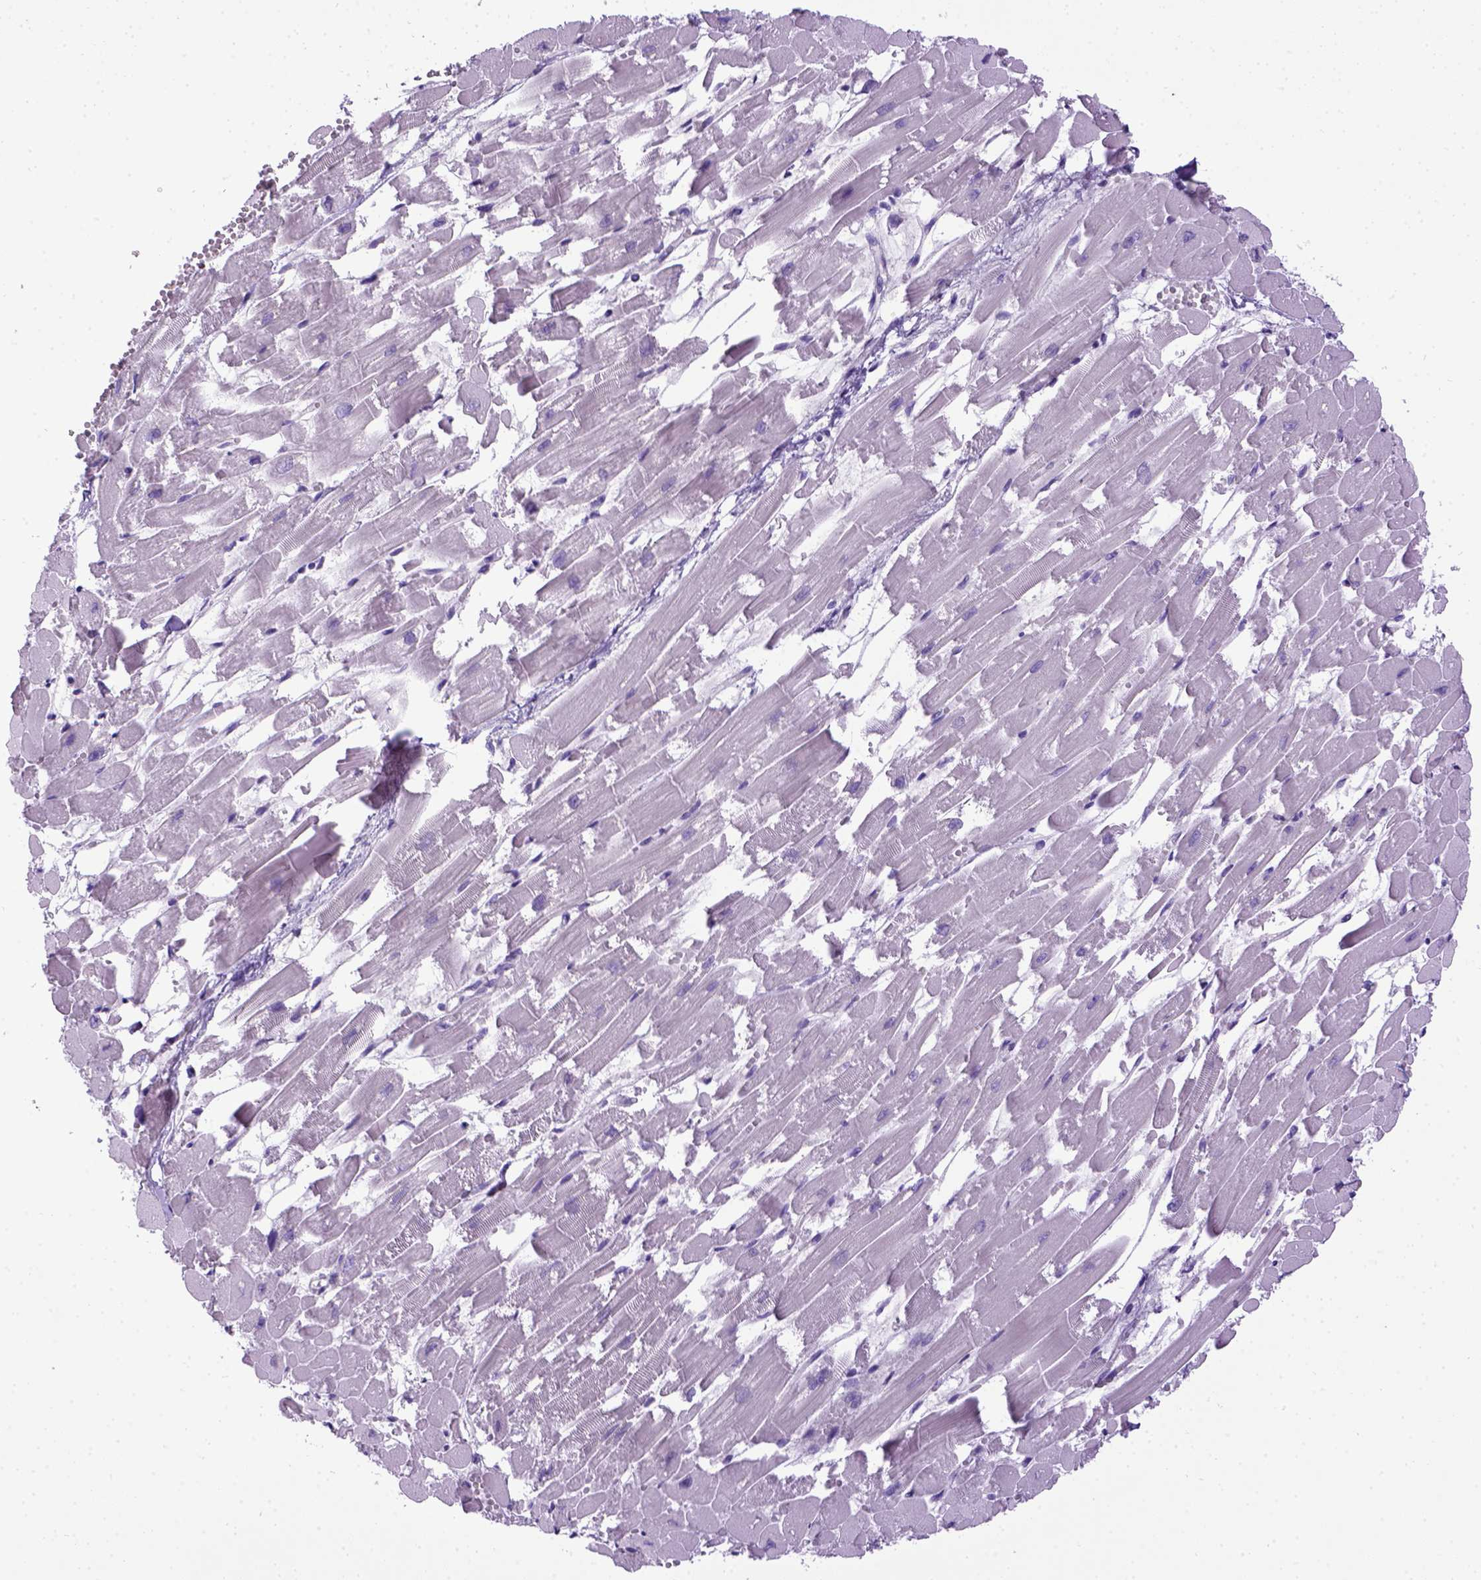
{"staining": {"intensity": "negative", "quantity": "none", "location": "none"}, "tissue": "heart muscle", "cell_type": "Cardiomyocytes", "image_type": "normal", "snomed": [{"axis": "morphology", "description": "Normal tissue, NOS"}, {"axis": "topography", "description": "Heart"}], "caption": "High magnification brightfield microscopy of unremarkable heart muscle stained with DAB (brown) and counterstained with hematoxylin (blue): cardiomyocytes show no significant staining.", "gene": "CDH1", "patient": {"sex": "female", "age": 52}}